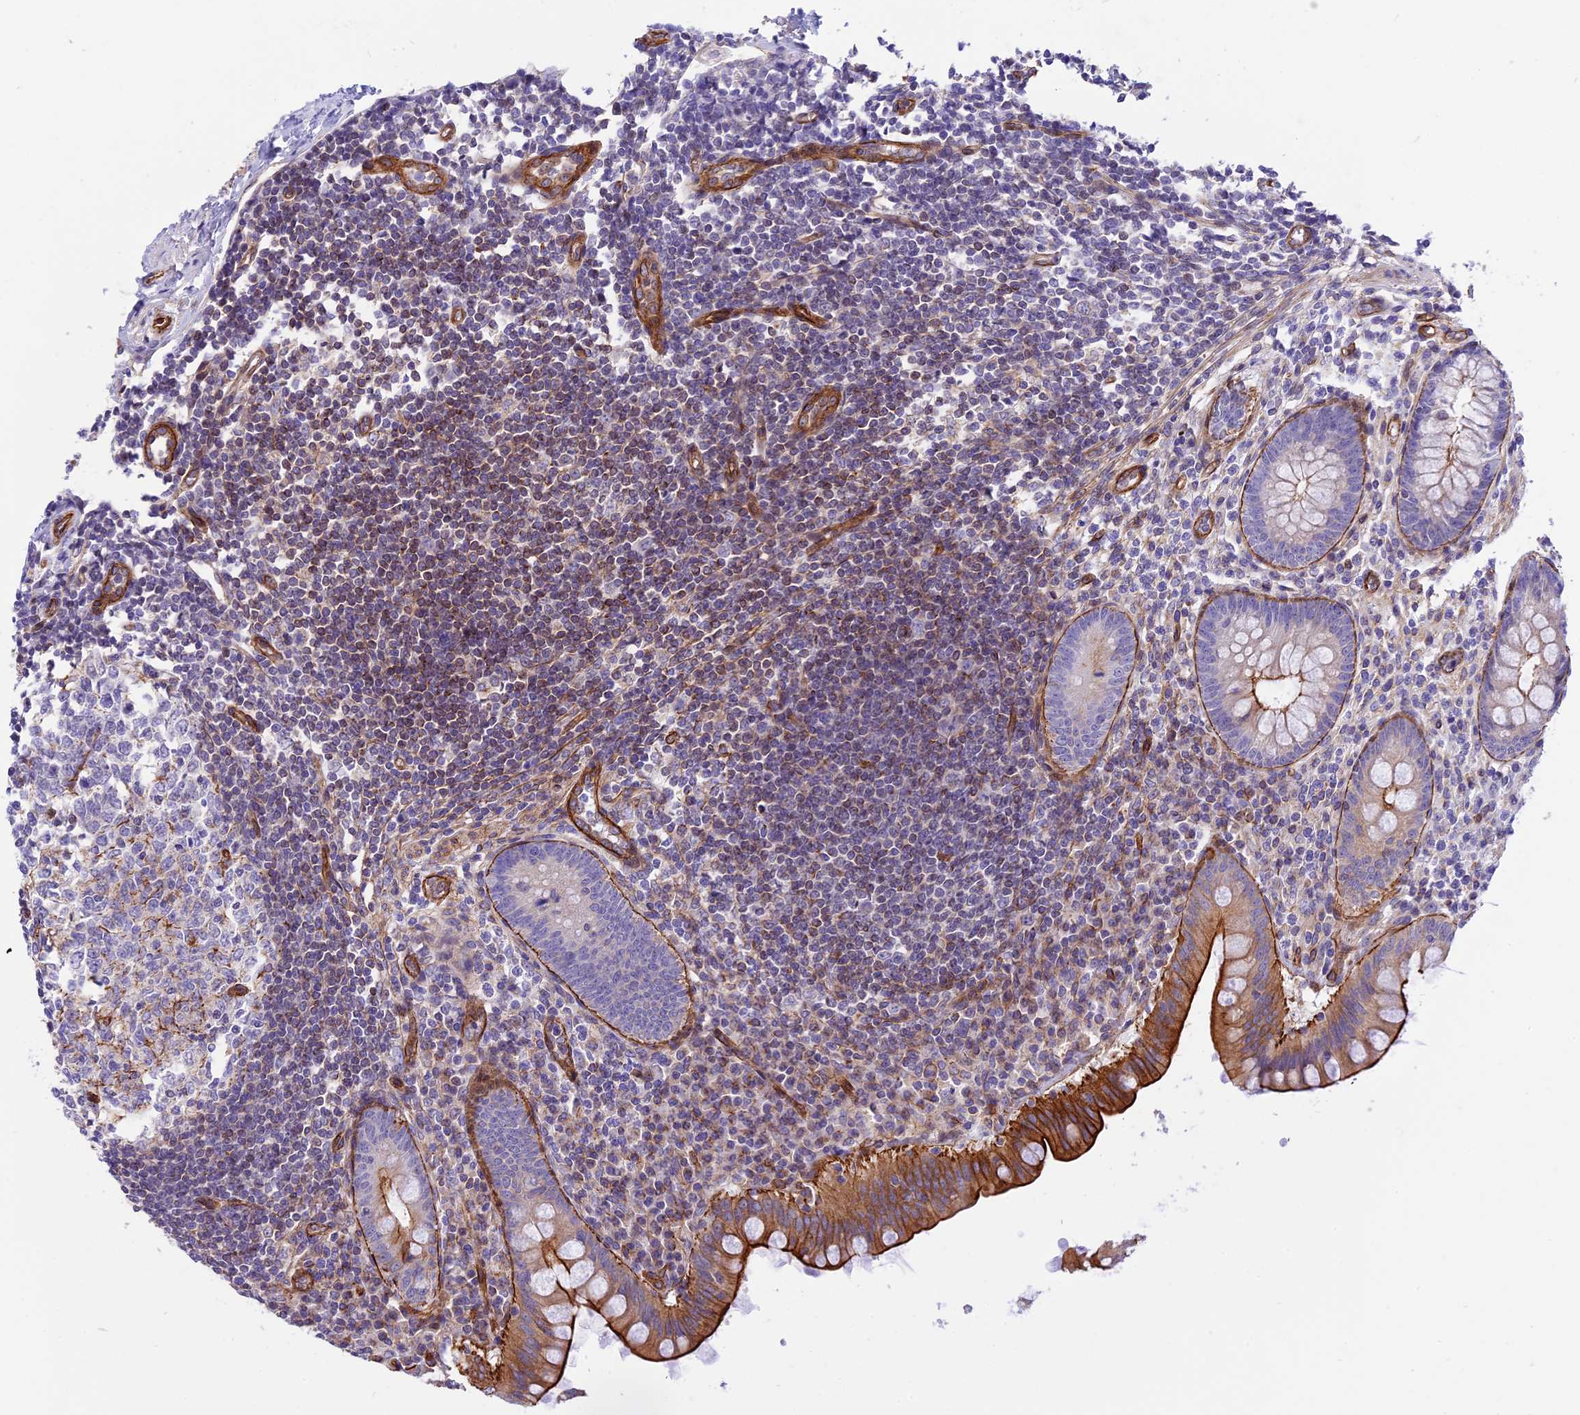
{"staining": {"intensity": "moderate", "quantity": "25%-75%", "location": "cytoplasmic/membranous"}, "tissue": "appendix", "cell_type": "Glandular cells", "image_type": "normal", "snomed": [{"axis": "morphology", "description": "Normal tissue, NOS"}, {"axis": "topography", "description": "Appendix"}], "caption": "This is a histology image of immunohistochemistry (IHC) staining of normal appendix, which shows moderate expression in the cytoplasmic/membranous of glandular cells.", "gene": "R3HDM4", "patient": {"sex": "female", "age": 33}}